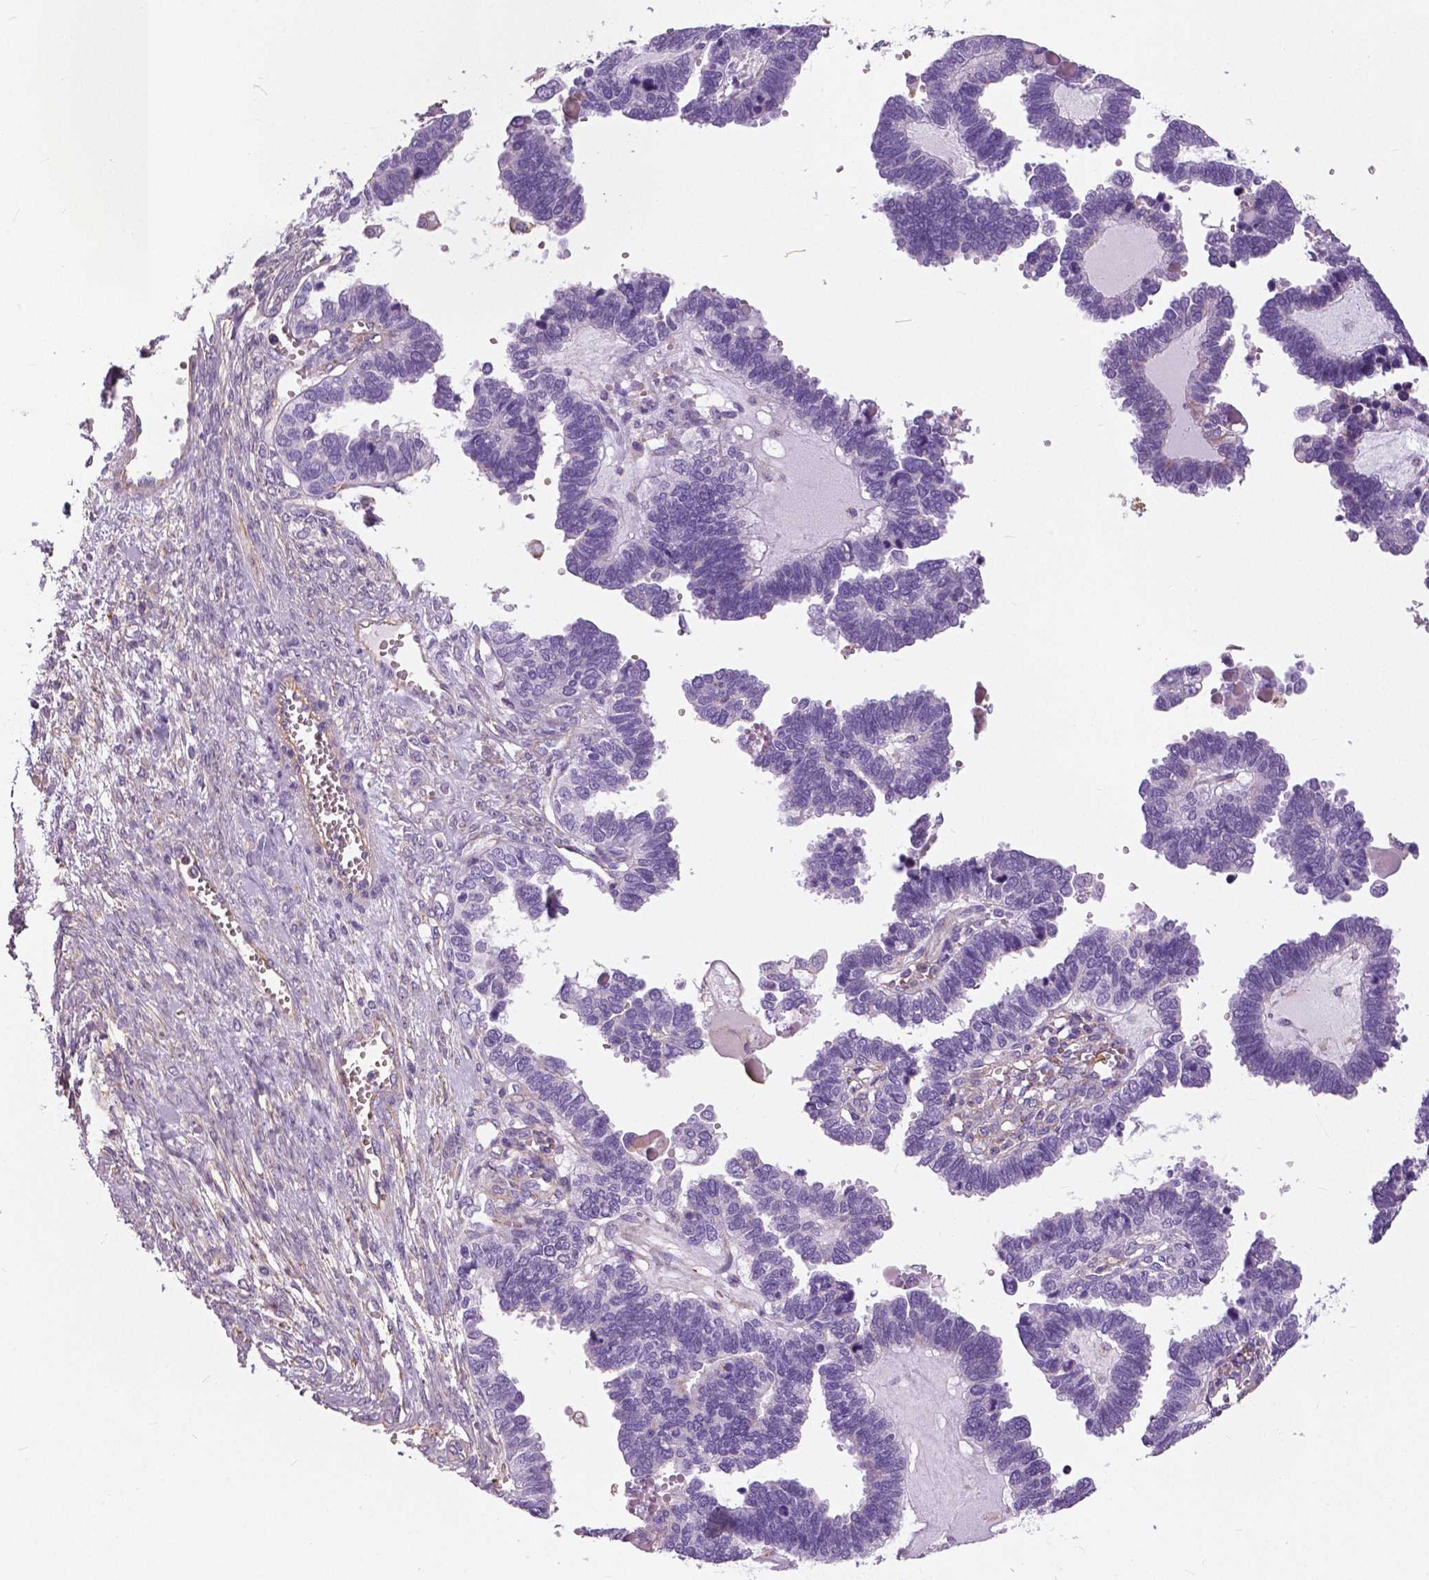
{"staining": {"intensity": "negative", "quantity": "none", "location": "none"}, "tissue": "ovarian cancer", "cell_type": "Tumor cells", "image_type": "cancer", "snomed": [{"axis": "morphology", "description": "Cystadenocarcinoma, serous, NOS"}, {"axis": "topography", "description": "Ovary"}], "caption": "An immunohistochemistry (IHC) image of serous cystadenocarcinoma (ovarian) is shown. There is no staining in tumor cells of serous cystadenocarcinoma (ovarian).", "gene": "ANXA13", "patient": {"sex": "female", "age": 51}}